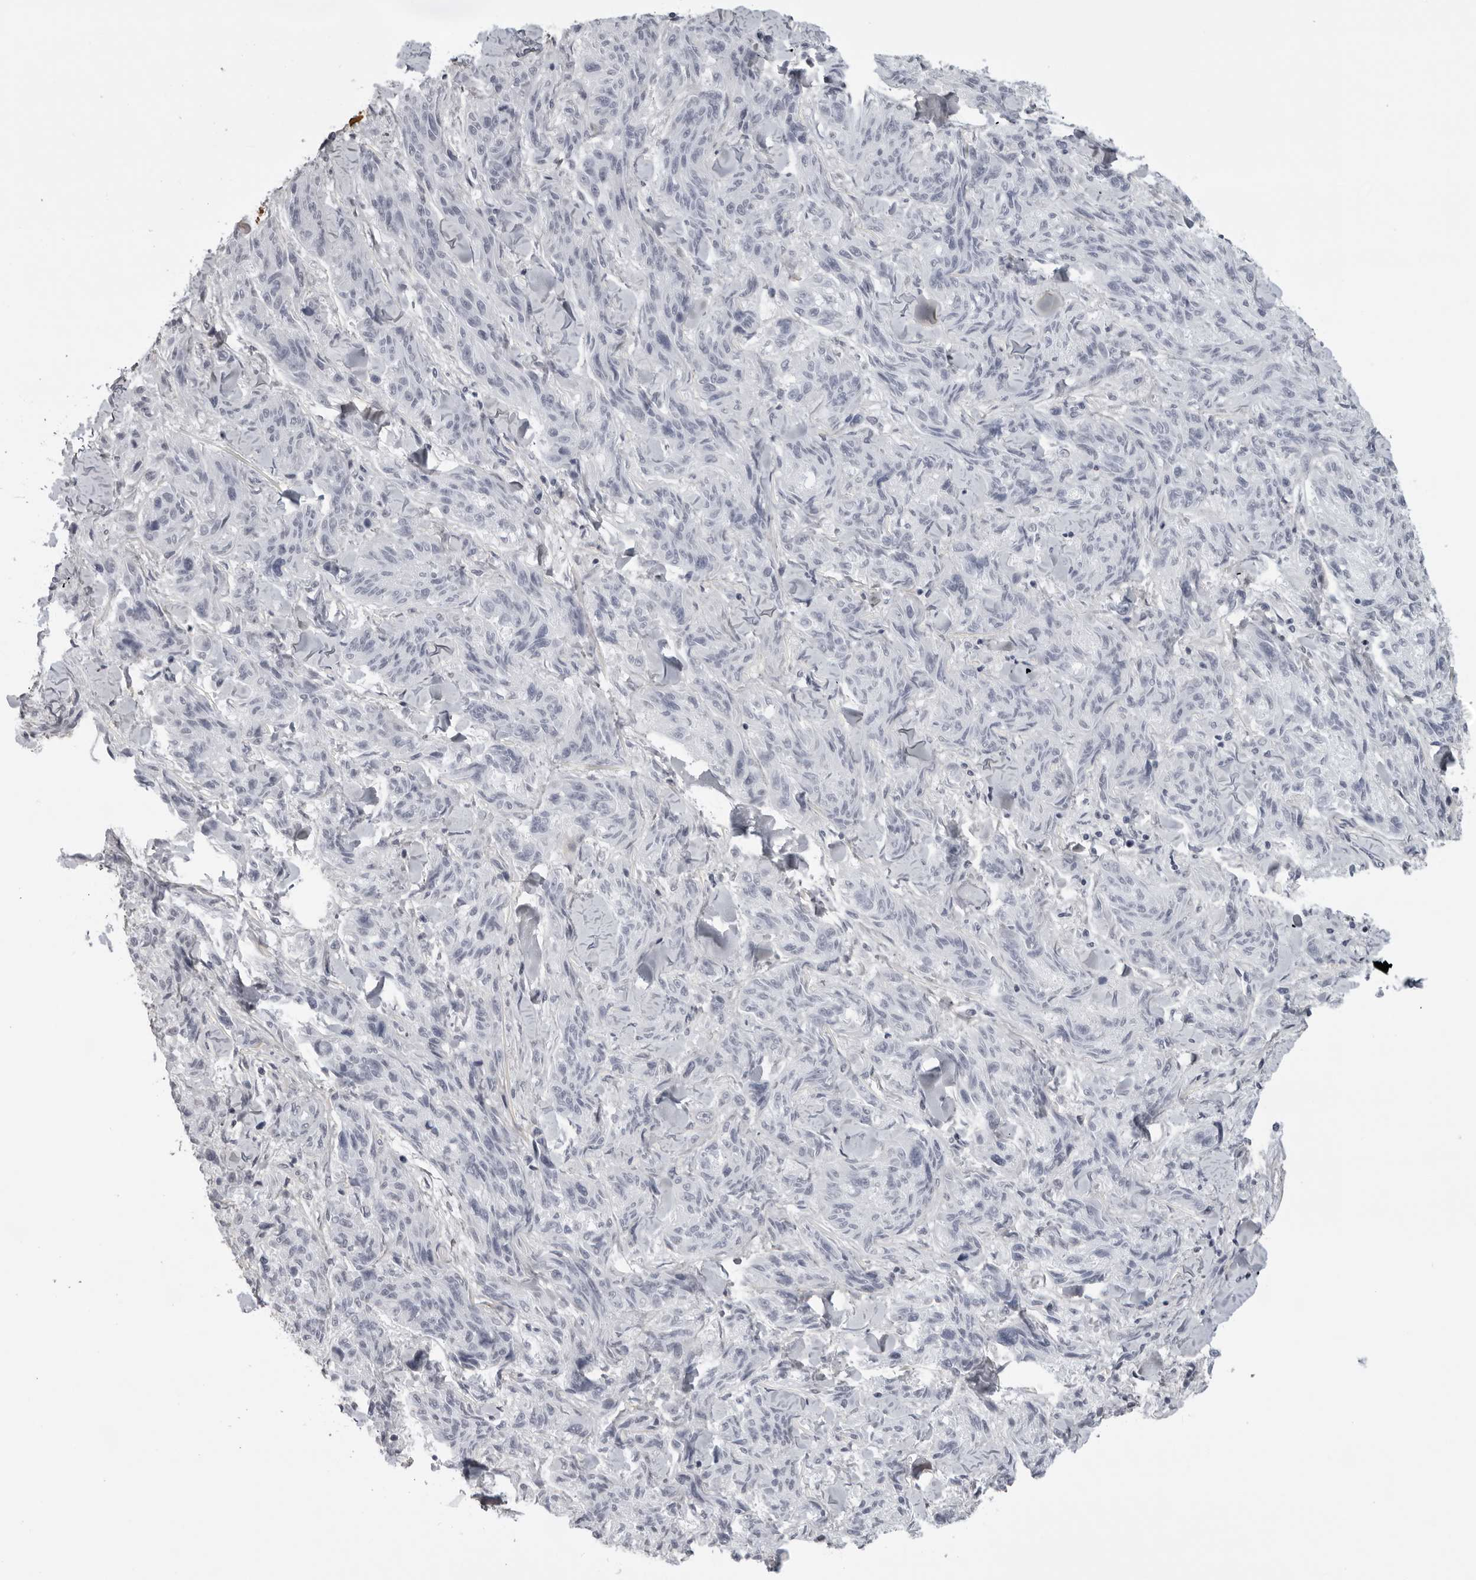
{"staining": {"intensity": "negative", "quantity": "none", "location": "none"}, "tissue": "melanoma", "cell_type": "Tumor cells", "image_type": "cancer", "snomed": [{"axis": "morphology", "description": "Malignant melanoma, NOS"}, {"axis": "topography", "description": "Skin"}], "caption": "Image shows no significant protein staining in tumor cells of melanoma. (Stains: DAB (3,3'-diaminobenzidine) immunohistochemistry with hematoxylin counter stain, Microscopy: brightfield microscopy at high magnification).", "gene": "SERPINF2", "patient": {"sex": "male", "age": 53}}